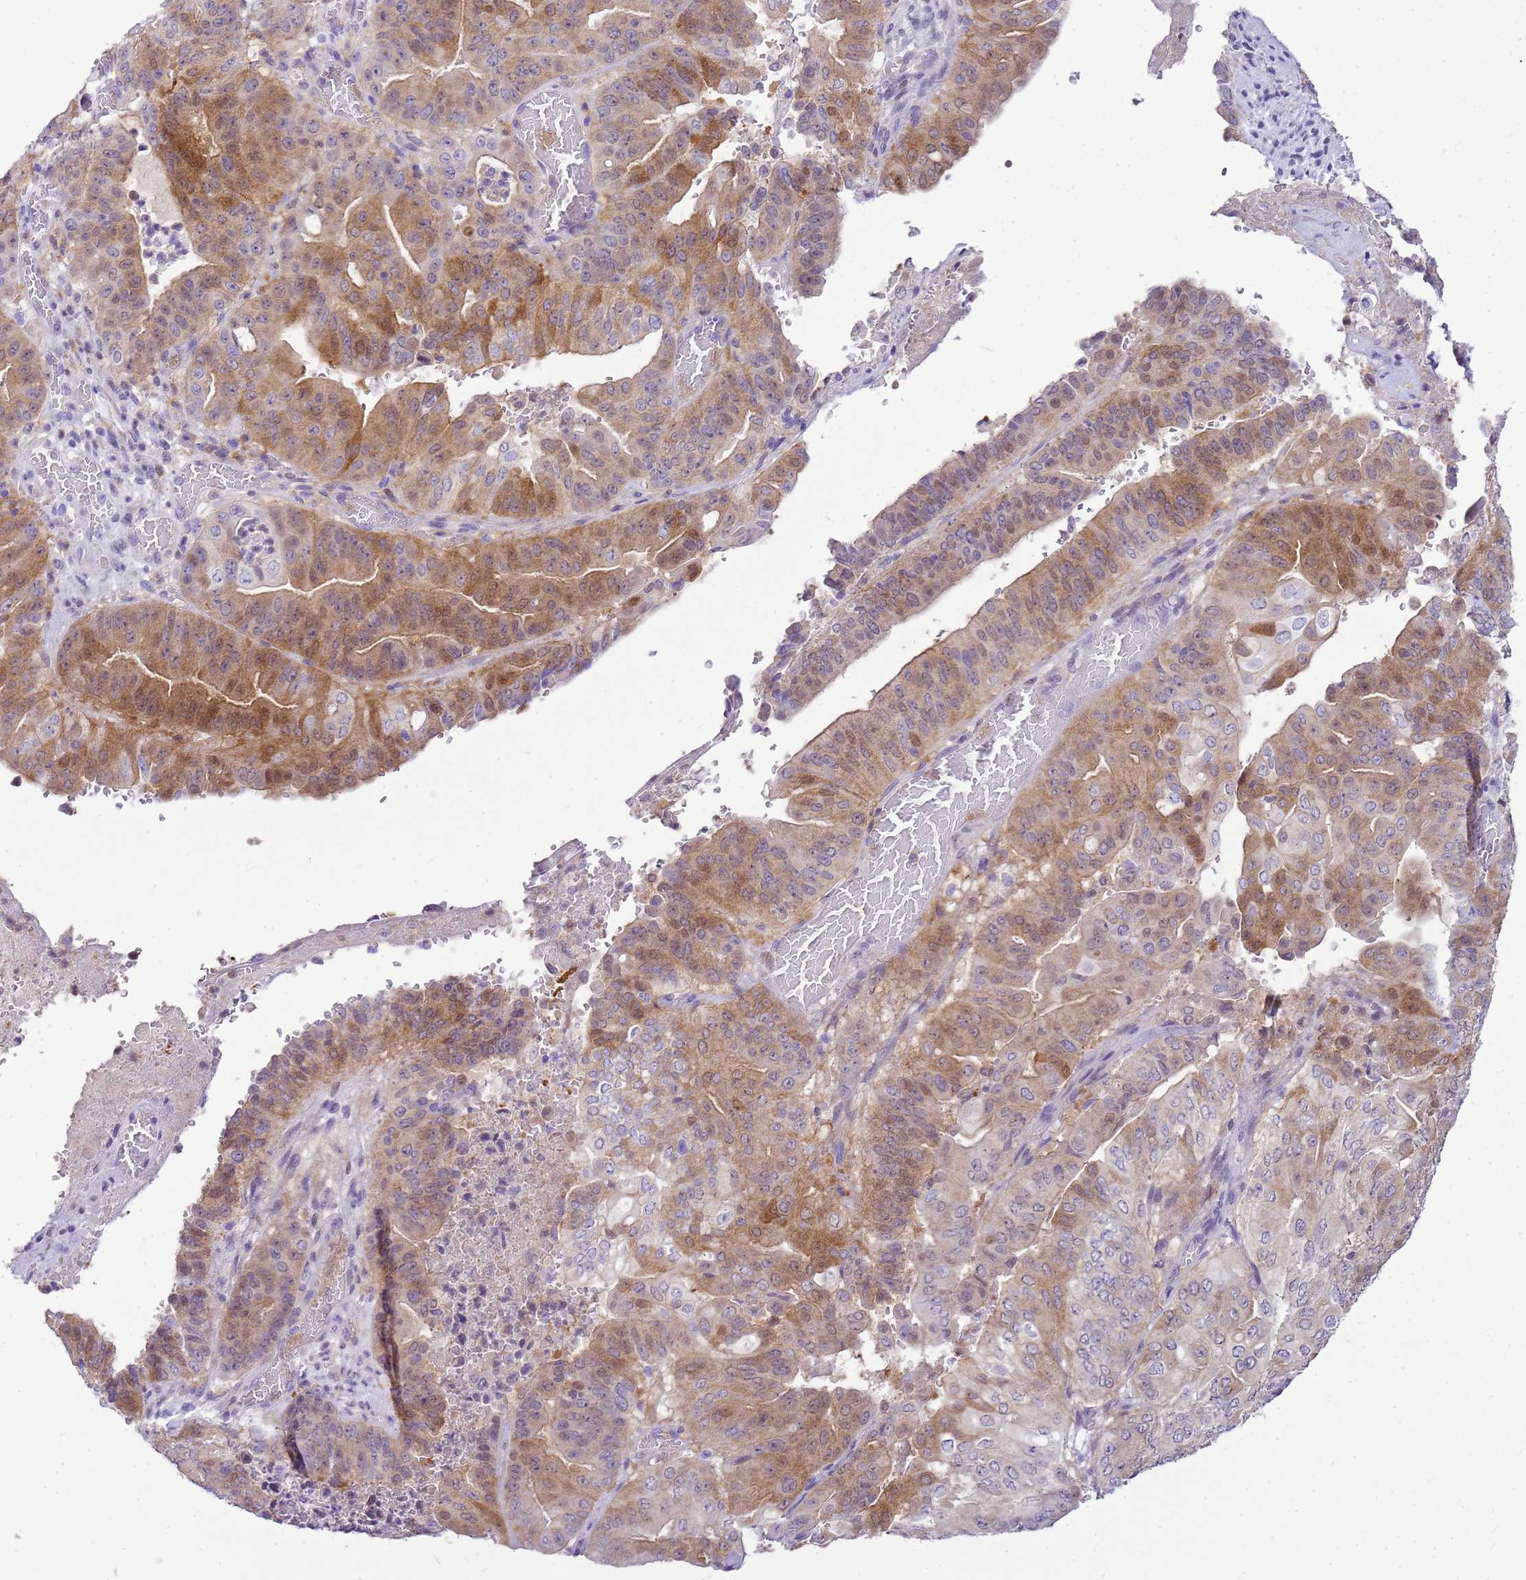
{"staining": {"intensity": "moderate", "quantity": "25%-75%", "location": "cytoplasmic/membranous"}, "tissue": "pancreatic cancer", "cell_type": "Tumor cells", "image_type": "cancer", "snomed": [{"axis": "morphology", "description": "Adenocarcinoma, NOS"}, {"axis": "topography", "description": "Pancreas"}], "caption": "This micrograph reveals IHC staining of pancreatic cancer, with medium moderate cytoplasmic/membranous staining in about 25%-75% of tumor cells.", "gene": "SULT1E1", "patient": {"sex": "female", "age": 77}}